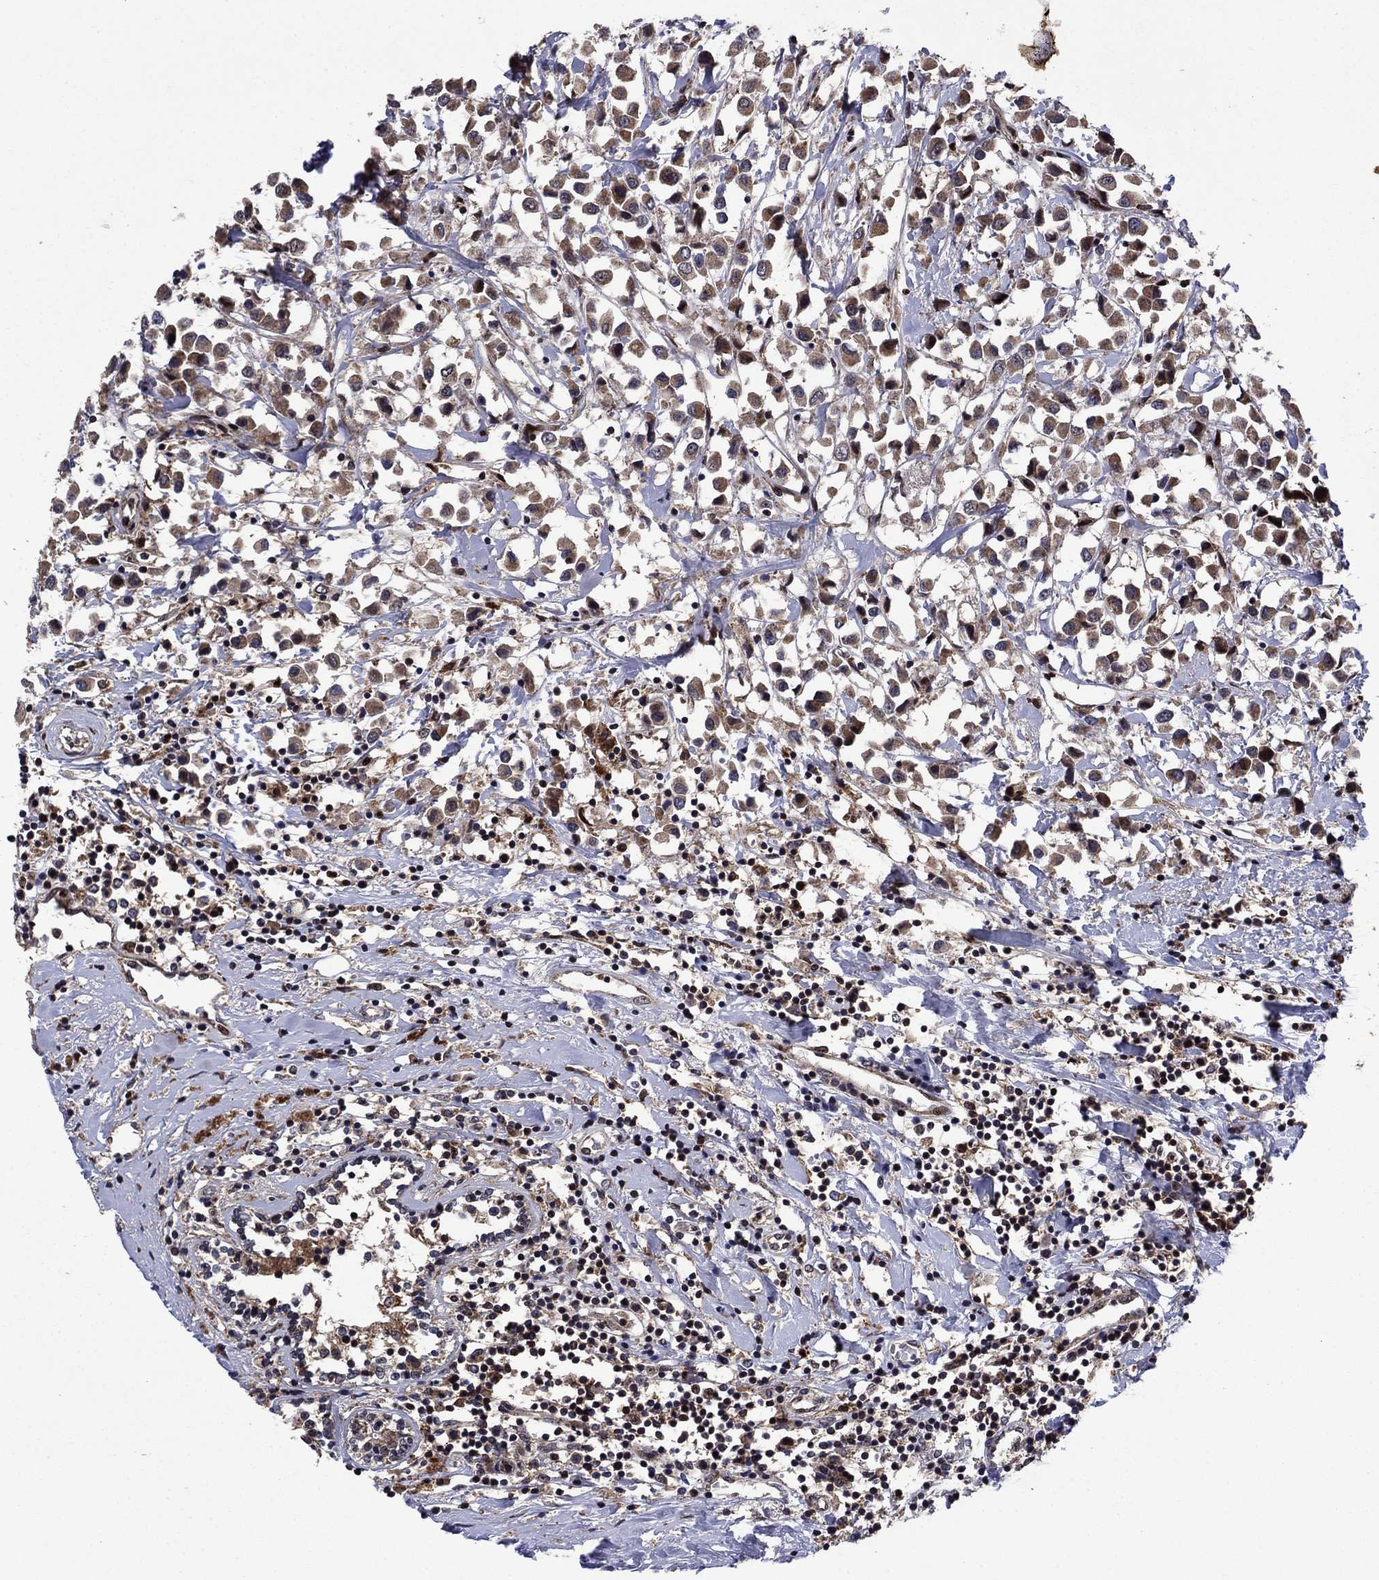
{"staining": {"intensity": "moderate", "quantity": "<25%", "location": "cytoplasmic/membranous,nuclear"}, "tissue": "breast cancer", "cell_type": "Tumor cells", "image_type": "cancer", "snomed": [{"axis": "morphology", "description": "Duct carcinoma"}, {"axis": "topography", "description": "Breast"}], "caption": "Breast cancer (invasive ductal carcinoma) stained with DAB immunohistochemistry (IHC) reveals low levels of moderate cytoplasmic/membranous and nuclear expression in approximately <25% of tumor cells.", "gene": "AGTPBP1", "patient": {"sex": "female", "age": 61}}